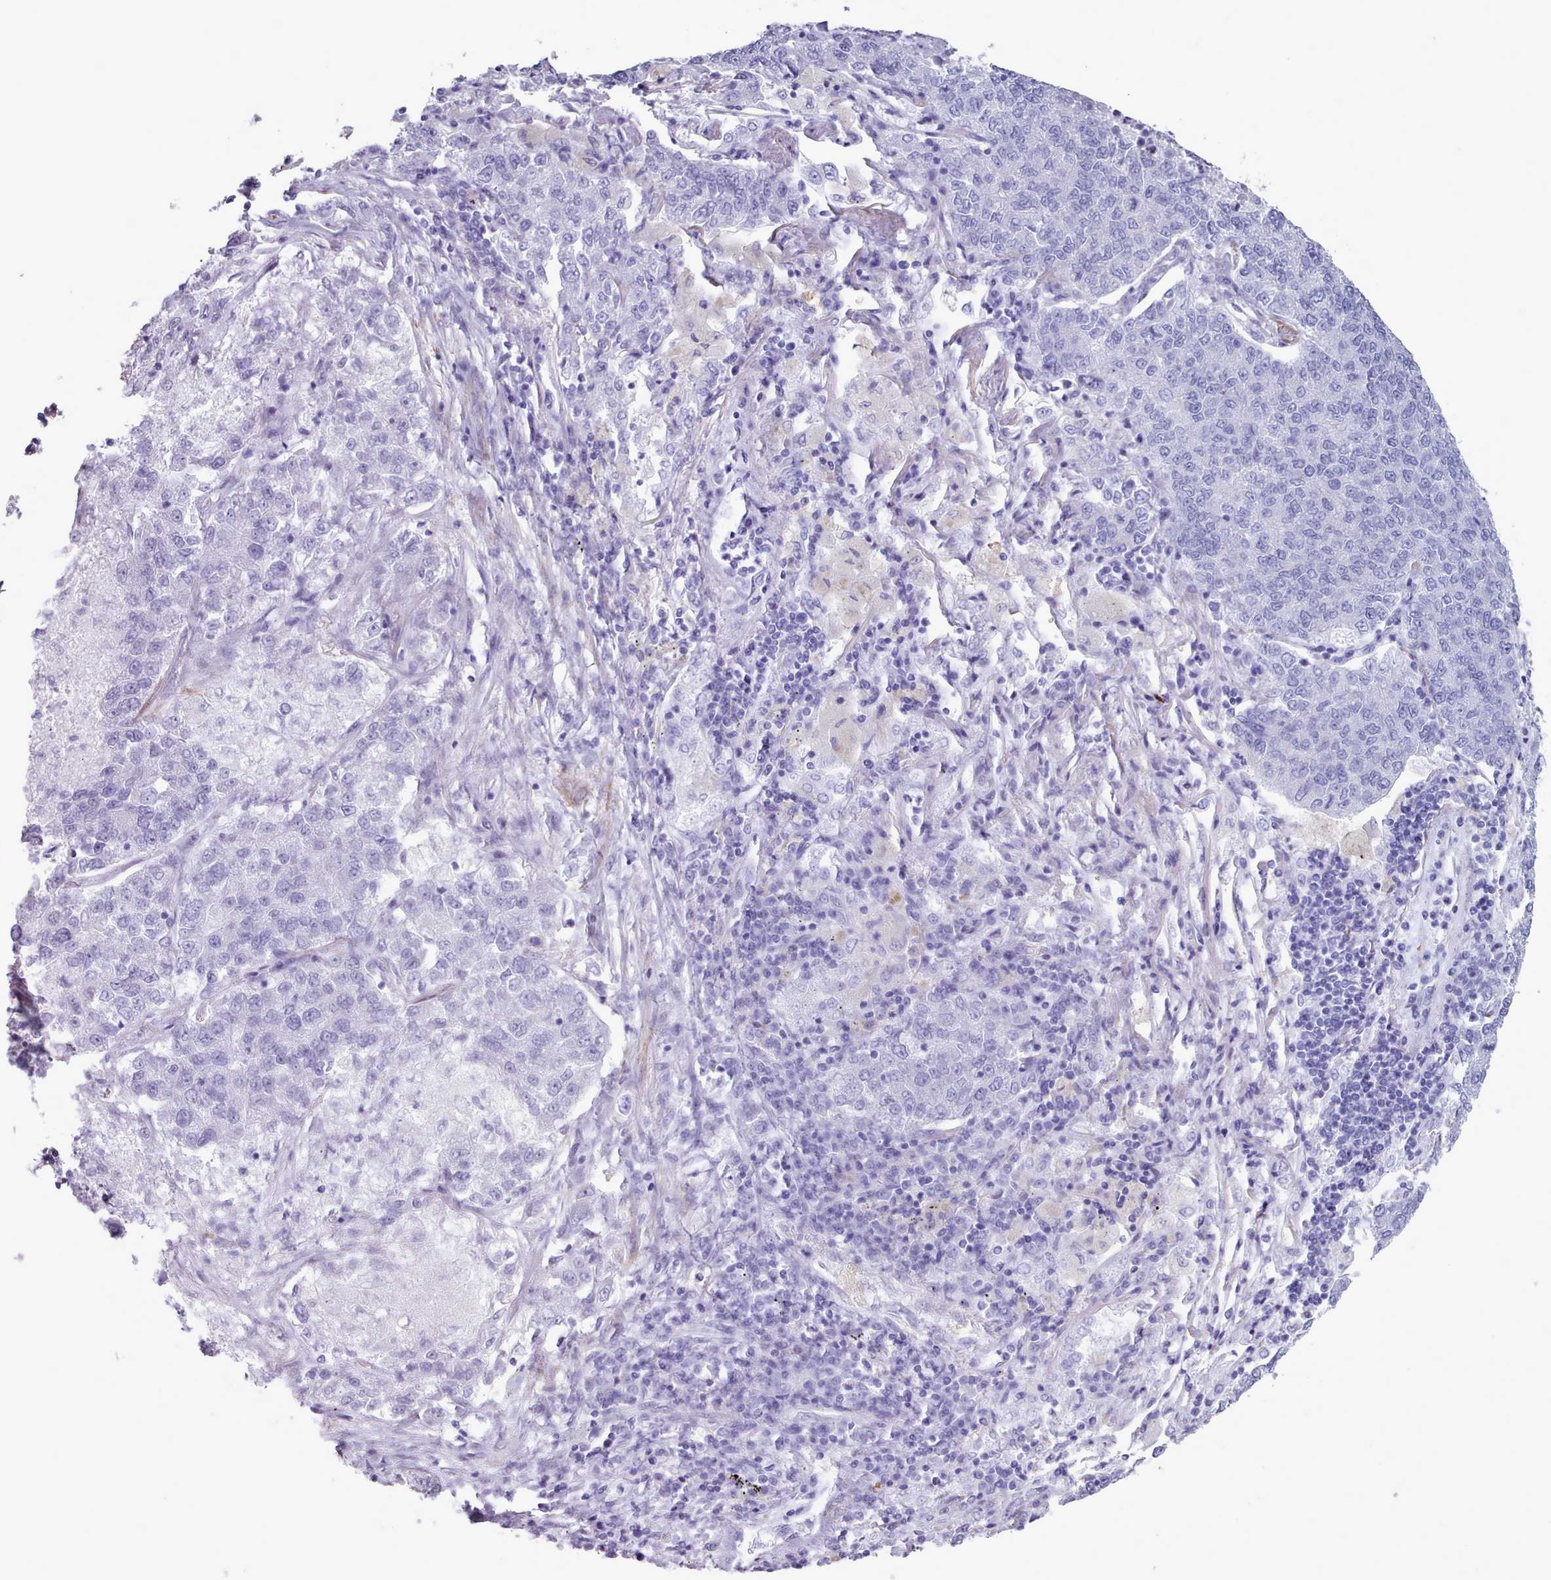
{"staining": {"intensity": "negative", "quantity": "none", "location": "none"}, "tissue": "lung cancer", "cell_type": "Tumor cells", "image_type": "cancer", "snomed": [{"axis": "morphology", "description": "Adenocarcinoma, NOS"}, {"axis": "topography", "description": "Lung"}], "caption": "Lung cancer (adenocarcinoma) was stained to show a protein in brown. There is no significant expression in tumor cells. (DAB (3,3'-diaminobenzidine) IHC, high magnification).", "gene": "FPGS", "patient": {"sex": "male", "age": 49}}